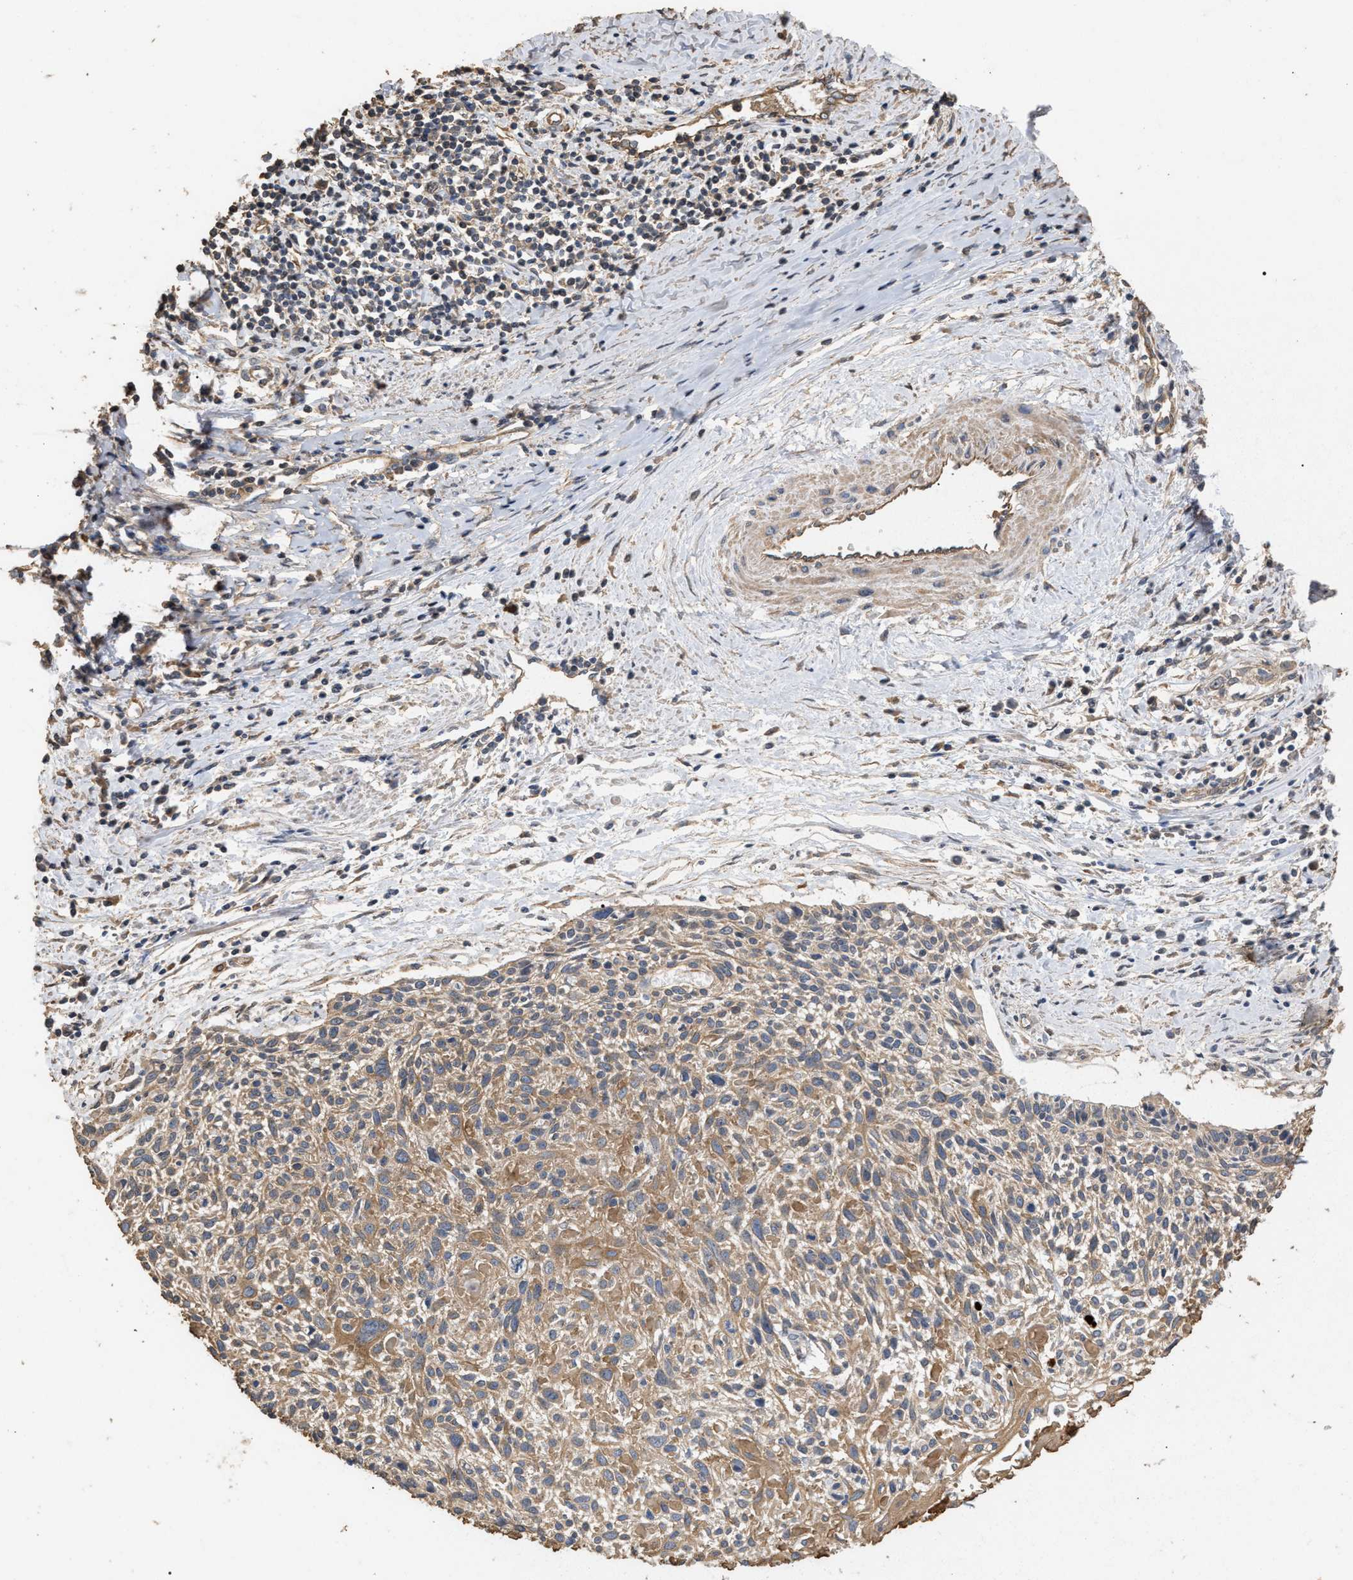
{"staining": {"intensity": "moderate", "quantity": ">75%", "location": "cytoplasmic/membranous"}, "tissue": "cervical cancer", "cell_type": "Tumor cells", "image_type": "cancer", "snomed": [{"axis": "morphology", "description": "Squamous cell carcinoma, NOS"}, {"axis": "topography", "description": "Cervix"}], "caption": "Moderate cytoplasmic/membranous expression for a protein is present in approximately >75% of tumor cells of cervical squamous cell carcinoma using IHC.", "gene": "HTRA3", "patient": {"sex": "female", "age": 51}}